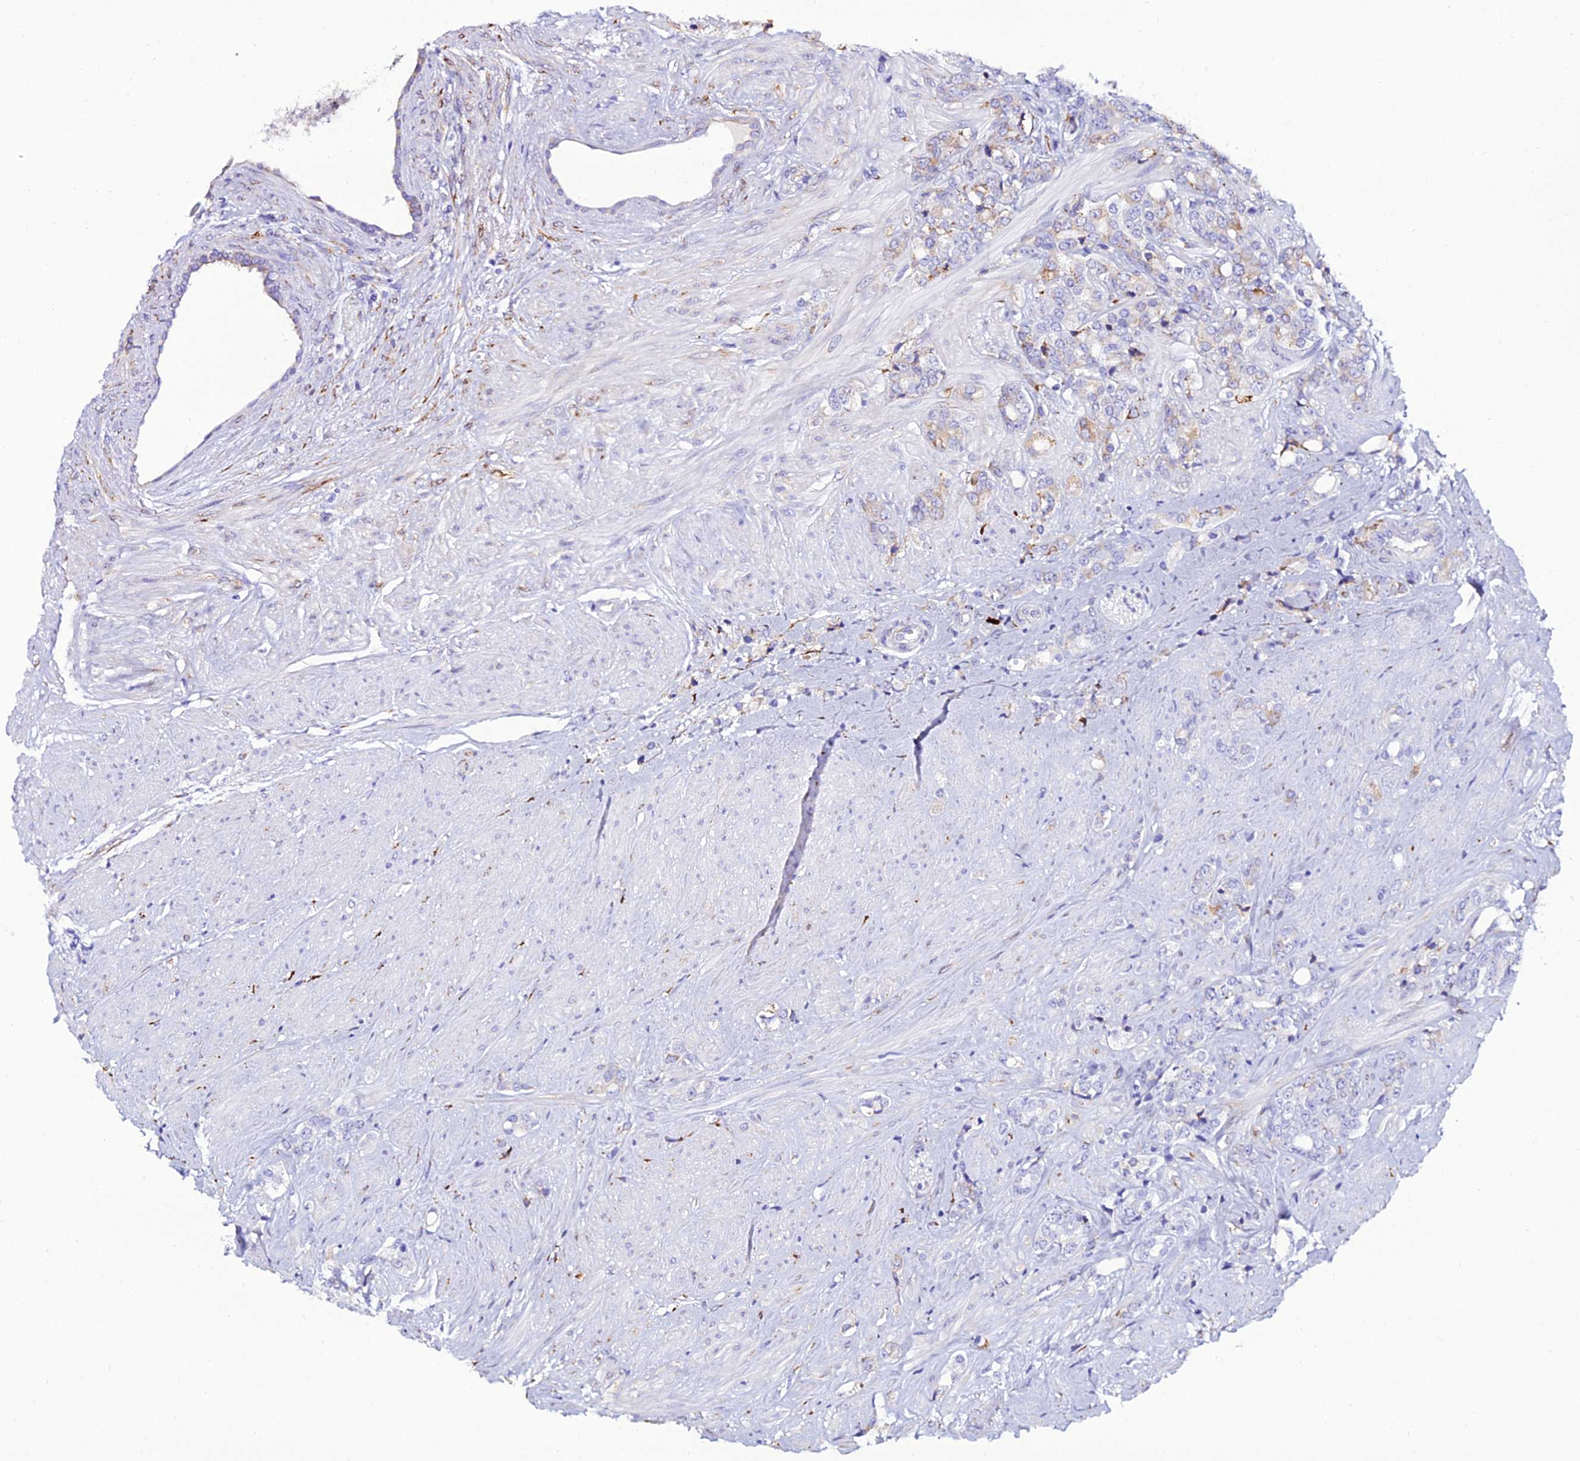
{"staining": {"intensity": "moderate", "quantity": "<25%", "location": "cytoplasmic/membranous"}, "tissue": "prostate cancer", "cell_type": "Tumor cells", "image_type": "cancer", "snomed": [{"axis": "morphology", "description": "Adenocarcinoma, High grade"}, {"axis": "topography", "description": "Prostate"}], "caption": "Protein staining displays moderate cytoplasmic/membranous positivity in approximately <25% of tumor cells in high-grade adenocarcinoma (prostate). The staining was performed using DAB, with brown indicating positive protein expression. Nuclei are stained blue with hematoxylin.", "gene": "TXNDC5", "patient": {"sex": "male", "age": 62}}